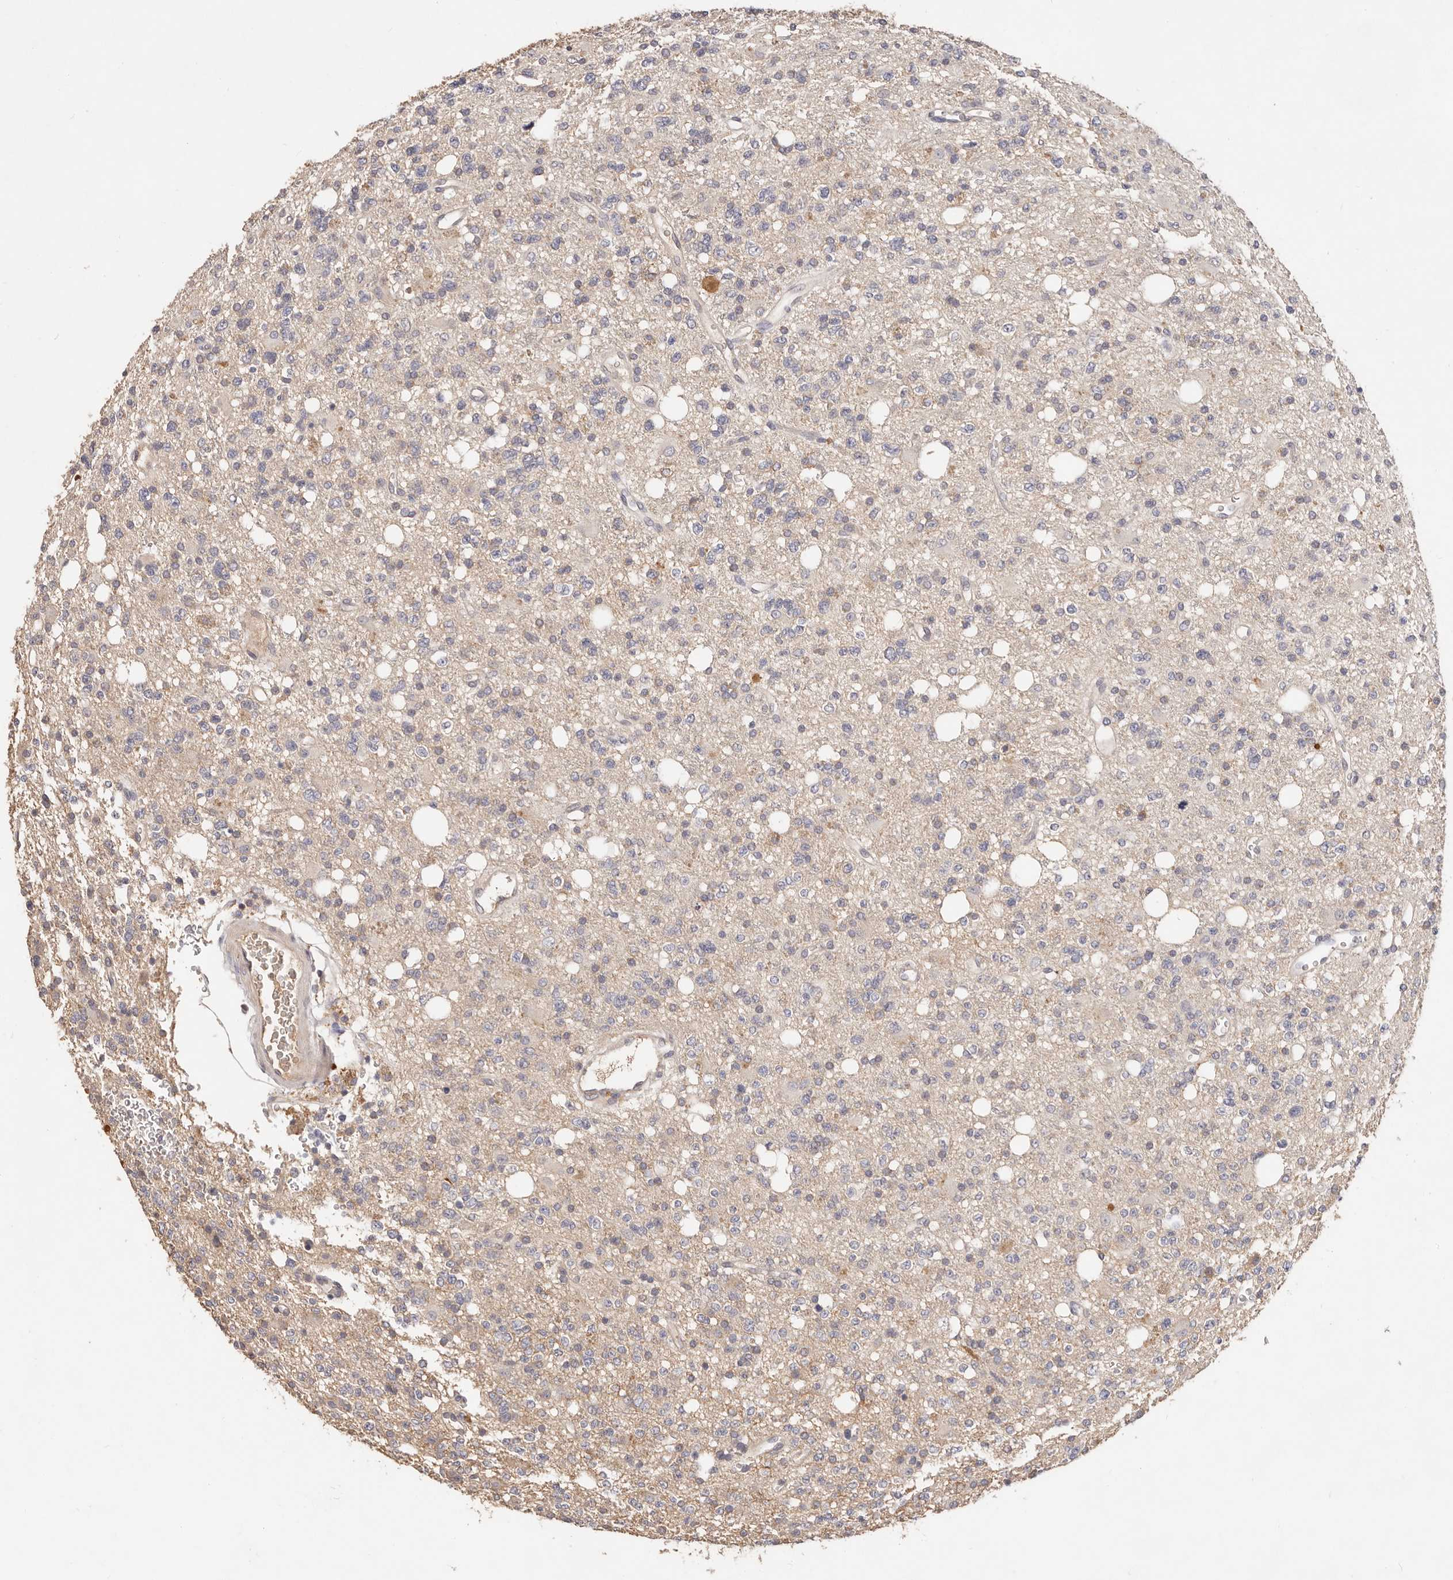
{"staining": {"intensity": "negative", "quantity": "none", "location": "none"}, "tissue": "glioma", "cell_type": "Tumor cells", "image_type": "cancer", "snomed": [{"axis": "morphology", "description": "Glioma, malignant, High grade"}, {"axis": "topography", "description": "Brain"}], "caption": "High power microscopy histopathology image of an immunohistochemistry histopathology image of high-grade glioma (malignant), revealing no significant staining in tumor cells. (DAB (3,3'-diaminobenzidine) immunohistochemistry visualized using brightfield microscopy, high magnification).", "gene": "CXADR", "patient": {"sex": "female", "age": 62}}